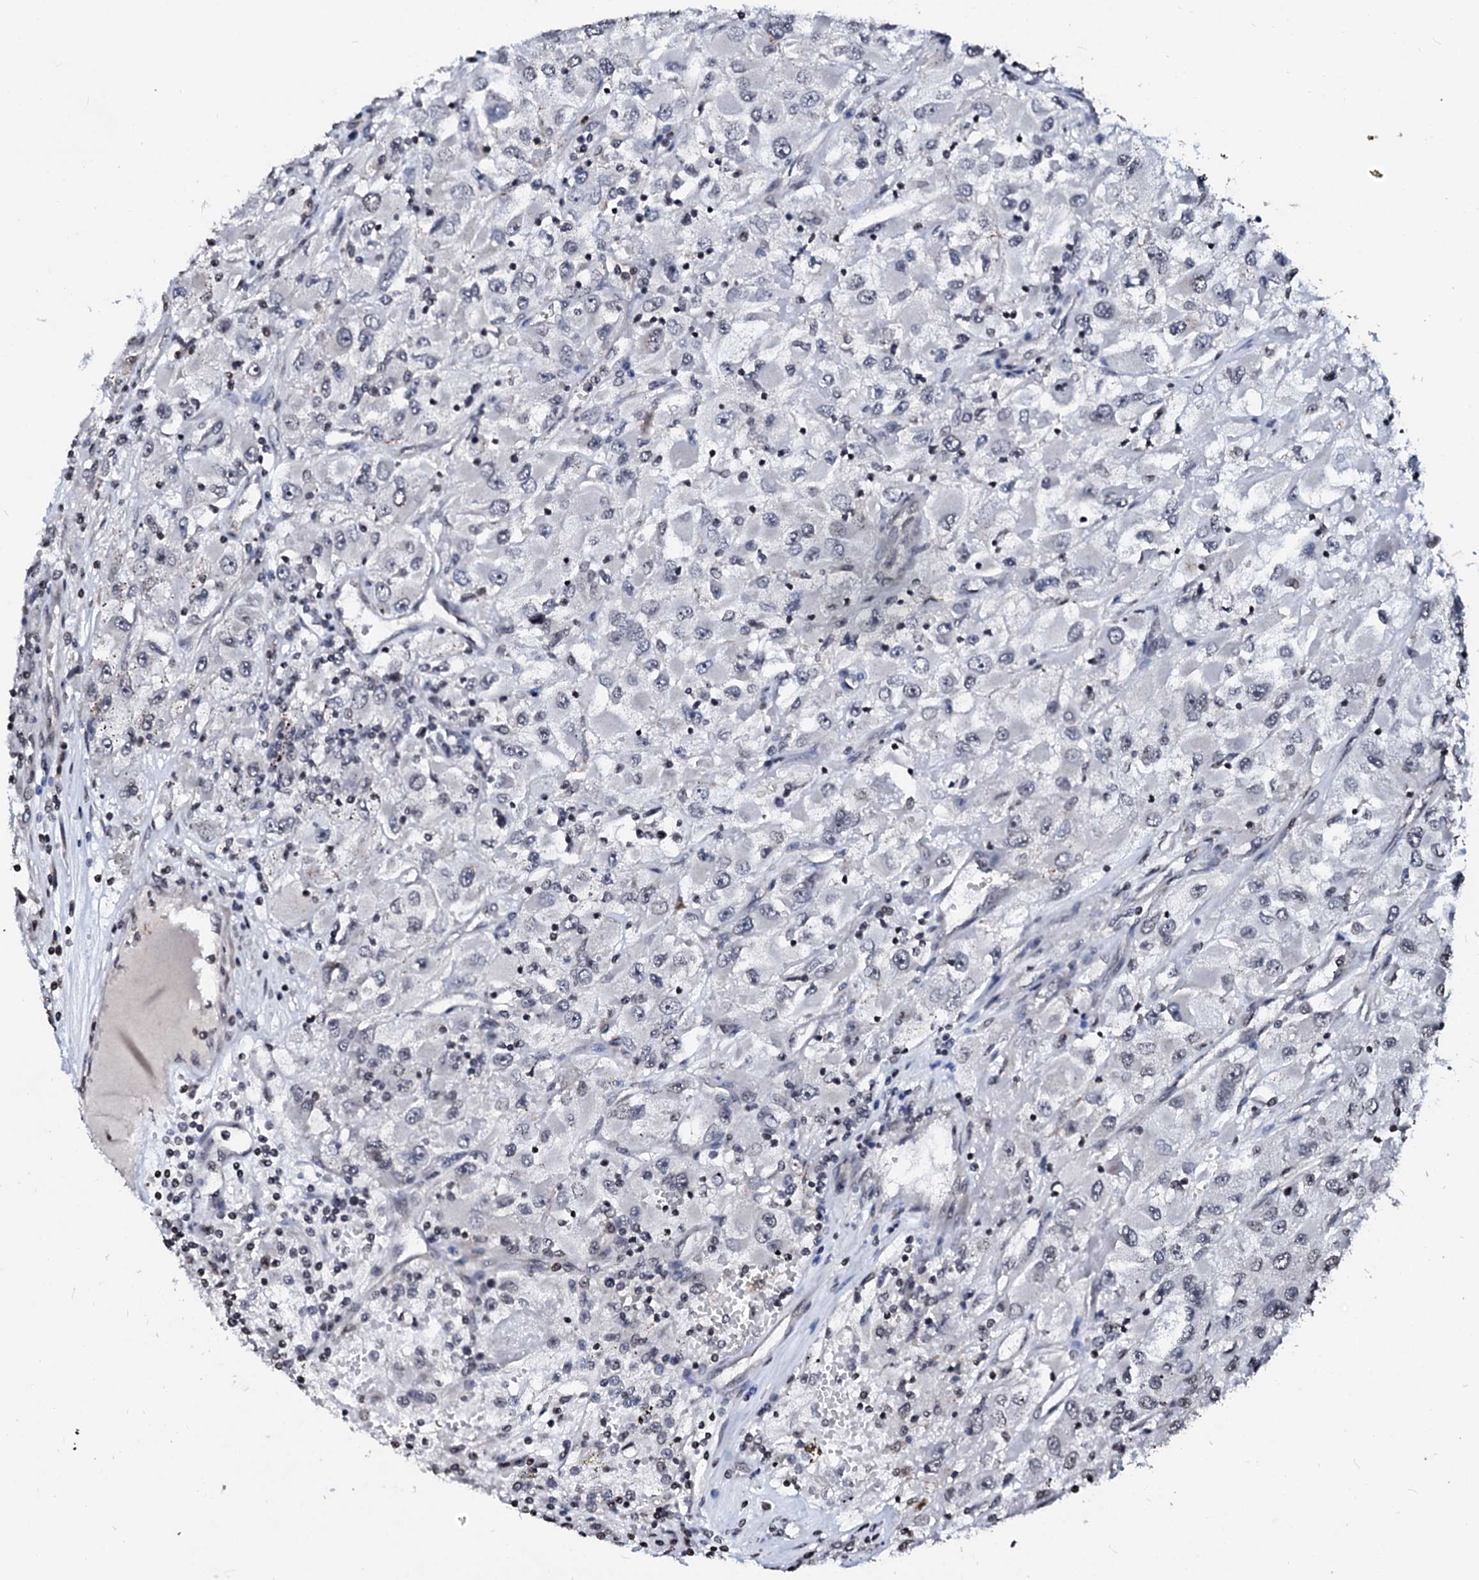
{"staining": {"intensity": "negative", "quantity": "none", "location": "none"}, "tissue": "renal cancer", "cell_type": "Tumor cells", "image_type": "cancer", "snomed": [{"axis": "morphology", "description": "Adenocarcinoma, NOS"}, {"axis": "topography", "description": "Kidney"}], "caption": "Photomicrograph shows no protein staining in tumor cells of renal cancer (adenocarcinoma) tissue.", "gene": "LSM11", "patient": {"sex": "female", "age": 52}}